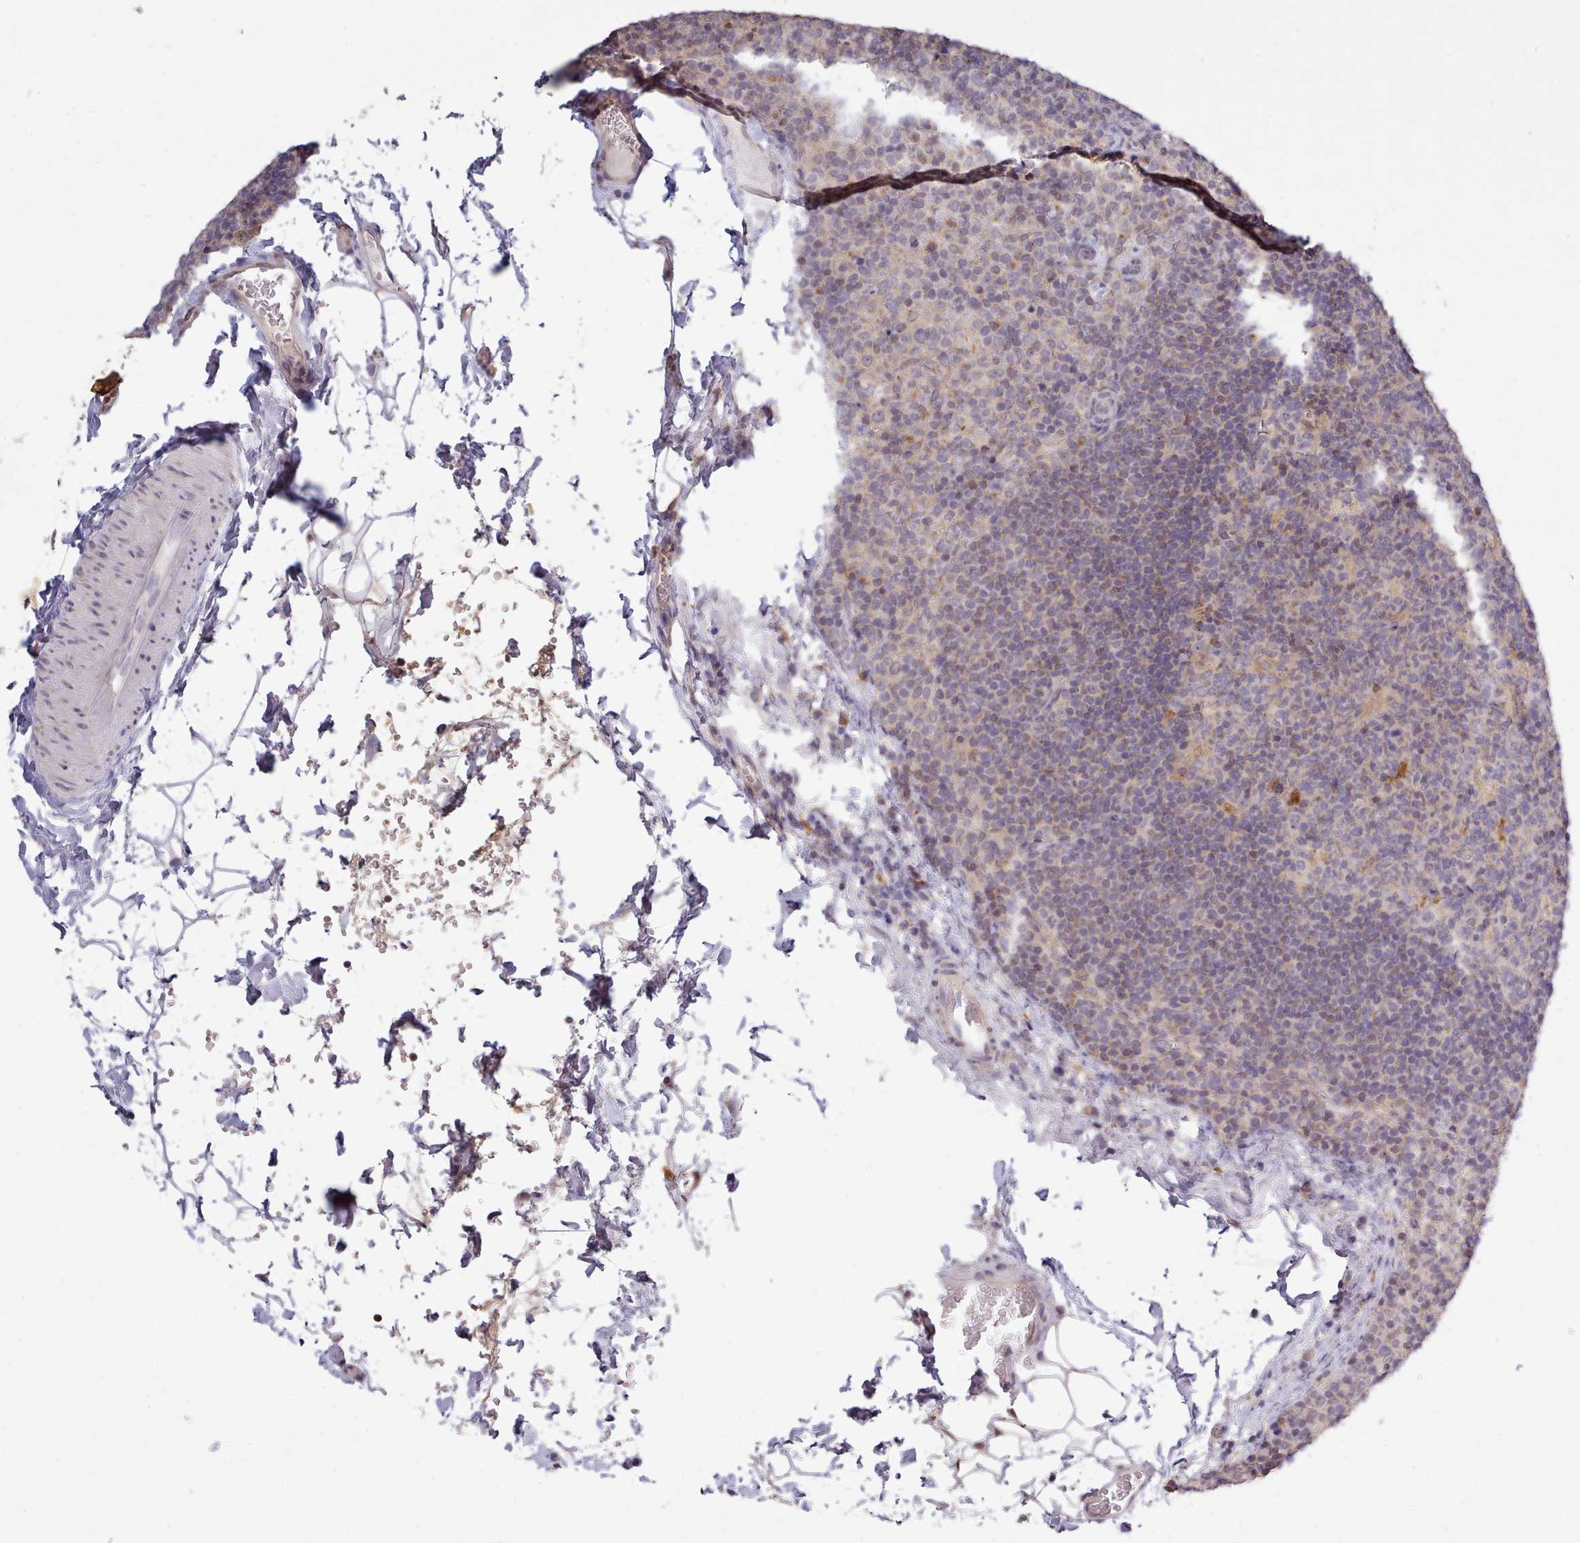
{"staining": {"intensity": "moderate", "quantity": "<25%", "location": "cytoplasmic/membranous"}, "tissue": "lymph node", "cell_type": "Germinal center cells", "image_type": "normal", "snomed": [{"axis": "morphology", "description": "Normal tissue, NOS"}, {"axis": "topography", "description": "Lymph node"}], "caption": "Immunohistochemistry of normal lymph node exhibits low levels of moderate cytoplasmic/membranous positivity in about <25% of germinal center cells.", "gene": "ARL17A", "patient": {"sex": "female", "age": 31}}